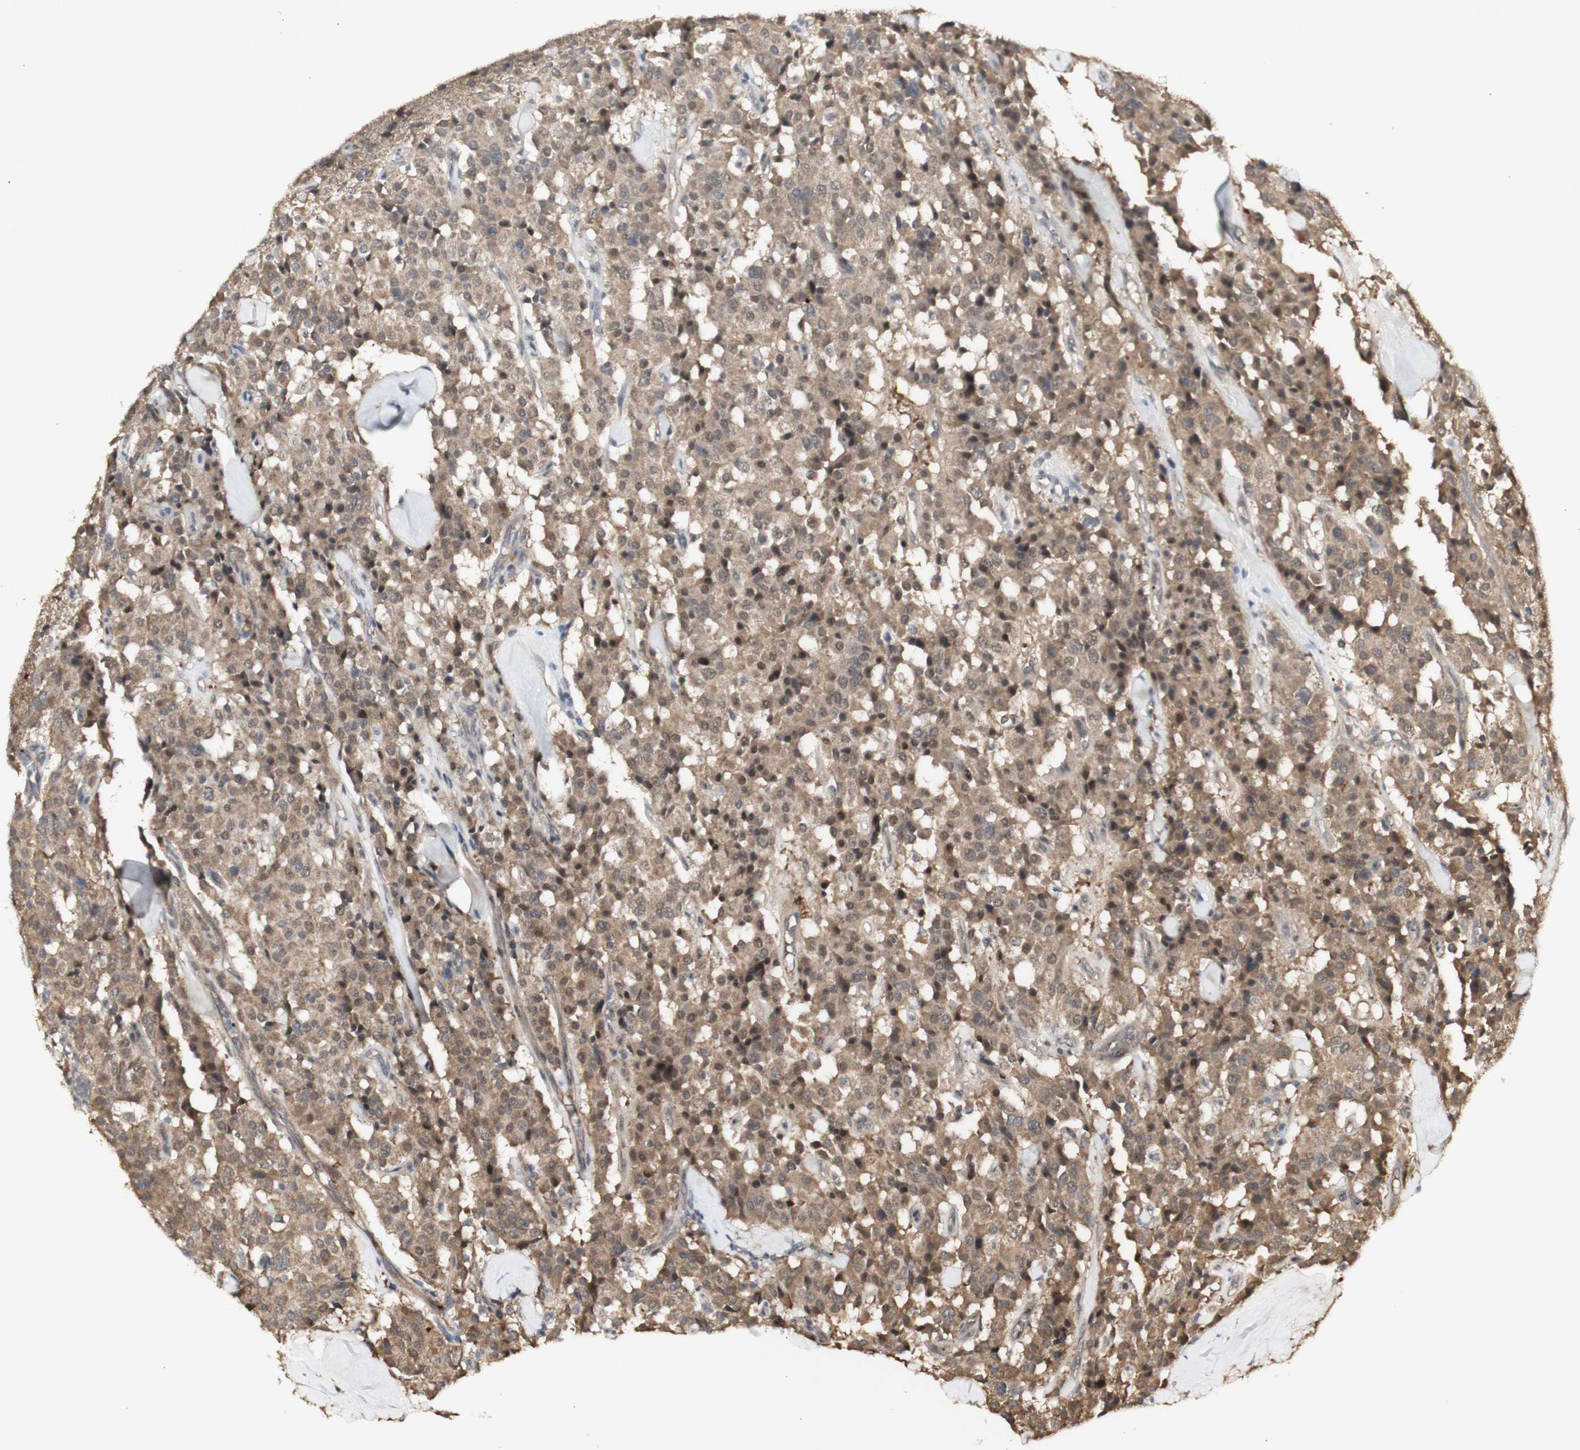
{"staining": {"intensity": "moderate", "quantity": ">75%", "location": "cytoplasmic/membranous,nuclear"}, "tissue": "carcinoid", "cell_type": "Tumor cells", "image_type": "cancer", "snomed": [{"axis": "morphology", "description": "Carcinoid, malignant, NOS"}, {"axis": "topography", "description": "Lung"}], "caption": "Moderate cytoplasmic/membranous and nuclear positivity is identified in approximately >75% of tumor cells in malignant carcinoid.", "gene": "ALOX12", "patient": {"sex": "male", "age": 30}}